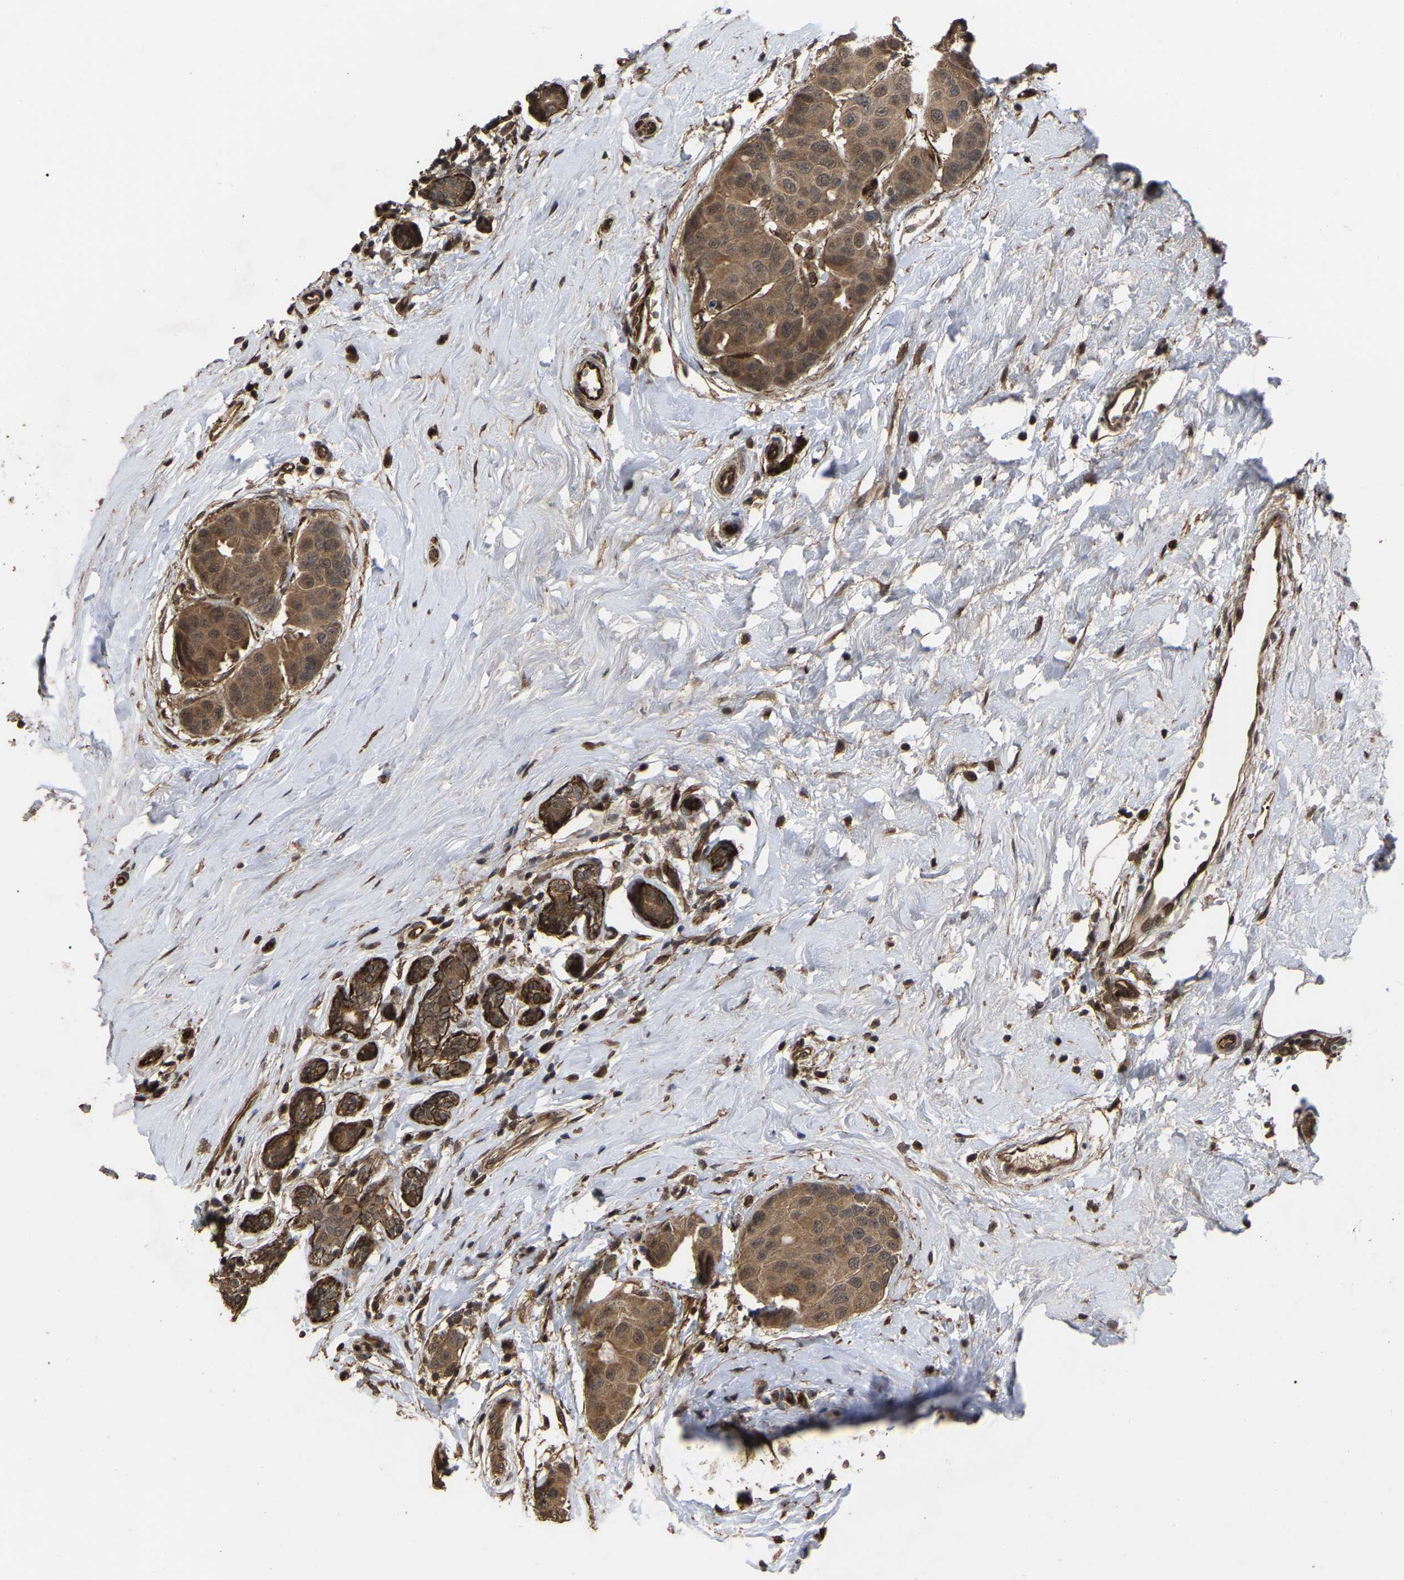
{"staining": {"intensity": "moderate", "quantity": ">75%", "location": "cytoplasmic/membranous"}, "tissue": "breast cancer", "cell_type": "Tumor cells", "image_type": "cancer", "snomed": [{"axis": "morphology", "description": "Normal tissue, NOS"}, {"axis": "morphology", "description": "Duct carcinoma"}, {"axis": "topography", "description": "Breast"}], "caption": "High-magnification brightfield microscopy of breast cancer (invasive ductal carcinoma) stained with DAB (brown) and counterstained with hematoxylin (blue). tumor cells exhibit moderate cytoplasmic/membranous positivity is appreciated in approximately>75% of cells.", "gene": "FAM161B", "patient": {"sex": "female", "age": 39}}